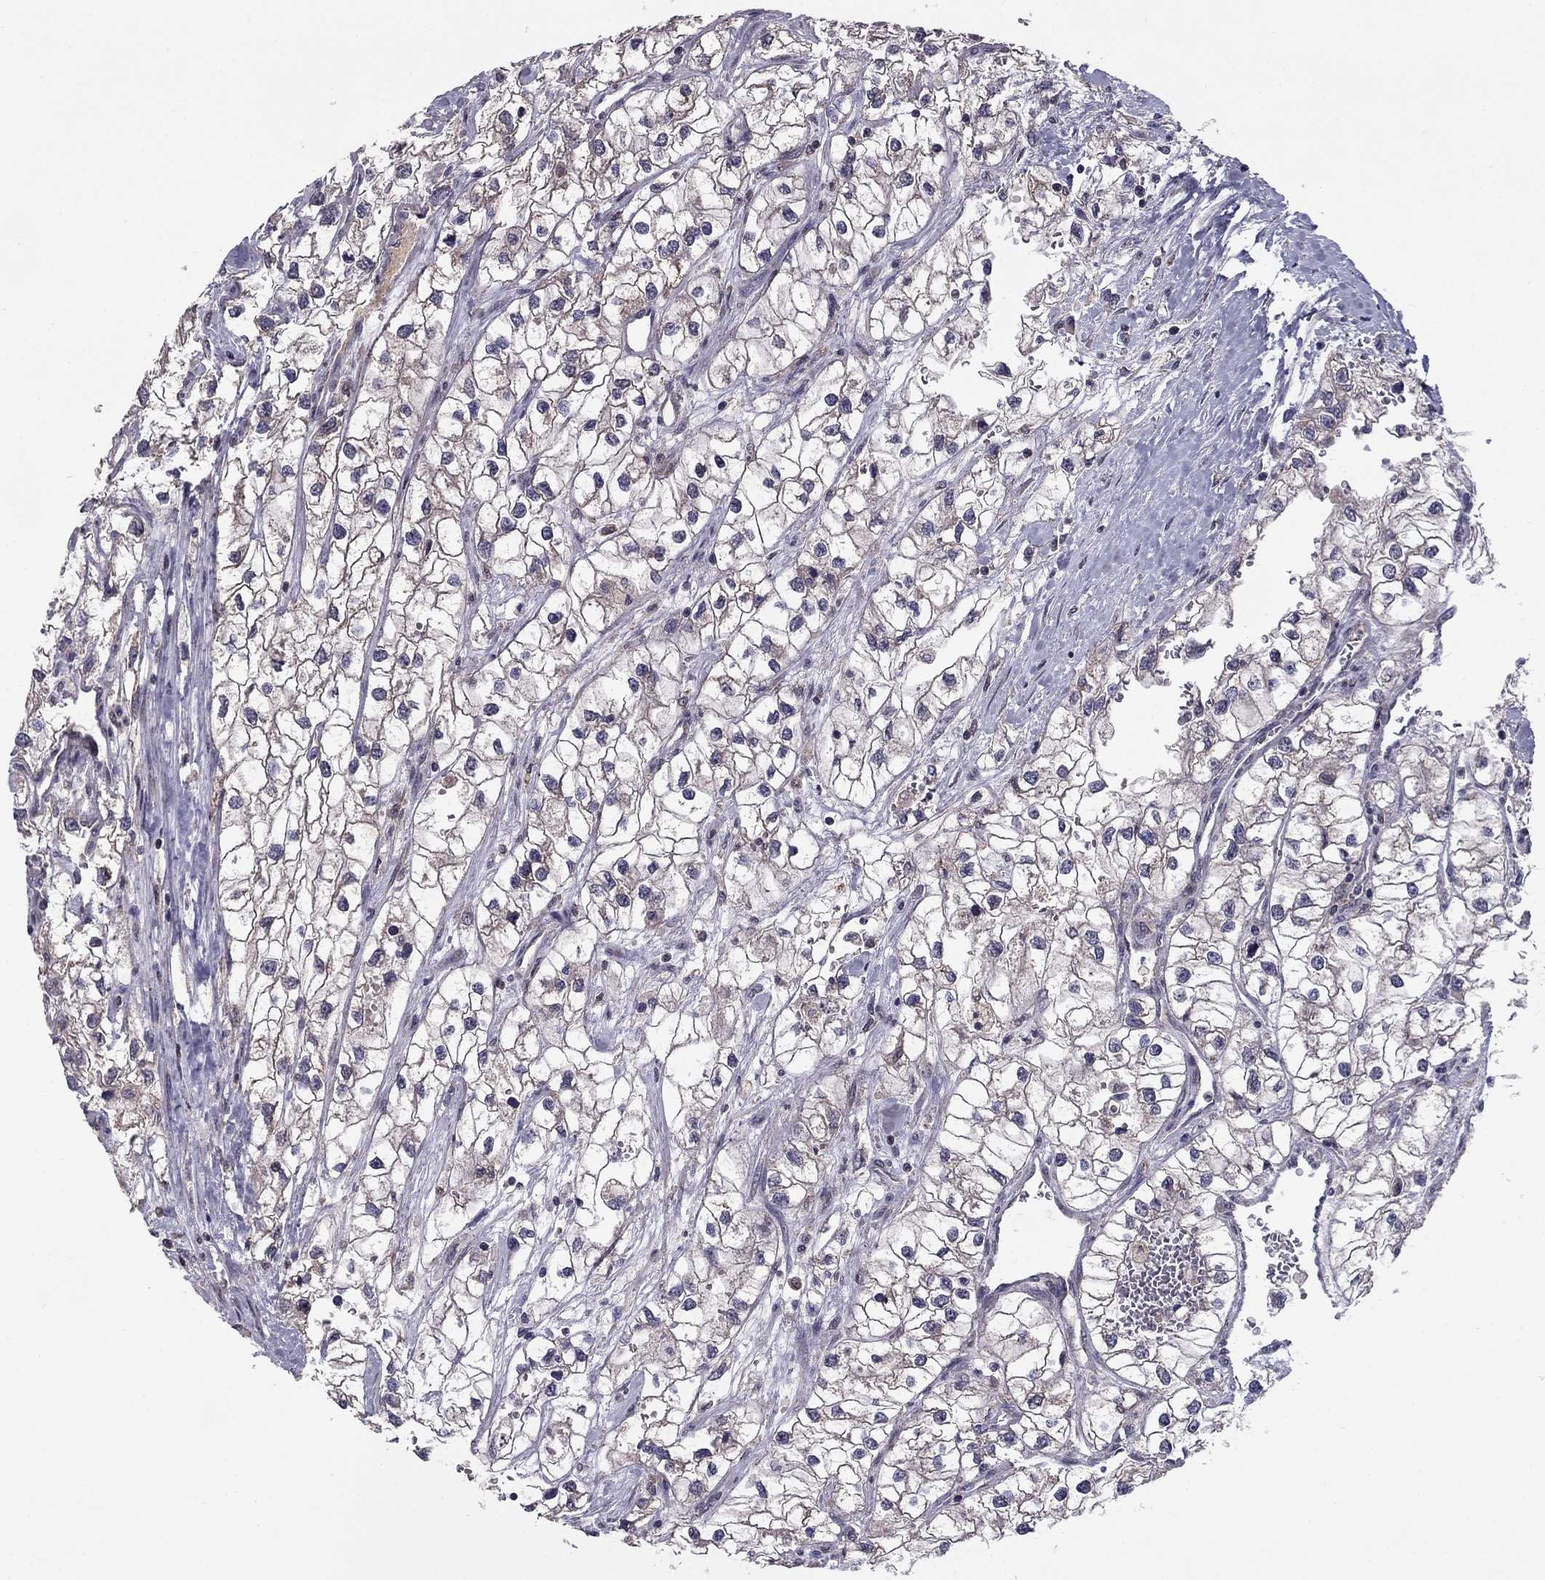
{"staining": {"intensity": "negative", "quantity": "none", "location": "none"}, "tissue": "renal cancer", "cell_type": "Tumor cells", "image_type": "cancer", "snomed": [{"axis": "morphology", "description": "Adenocarcinoma, NOS"}, {"axis": "topography", "description": "Kidney"}], "caption": "IHC histopathology image of neoplastic tissue: human adenocarcinoma (renal) stained with DAB shows no significant protein expression in tumor cells.", "gene": "HCN1", "patient": {"sex": "male", "age": 59}}